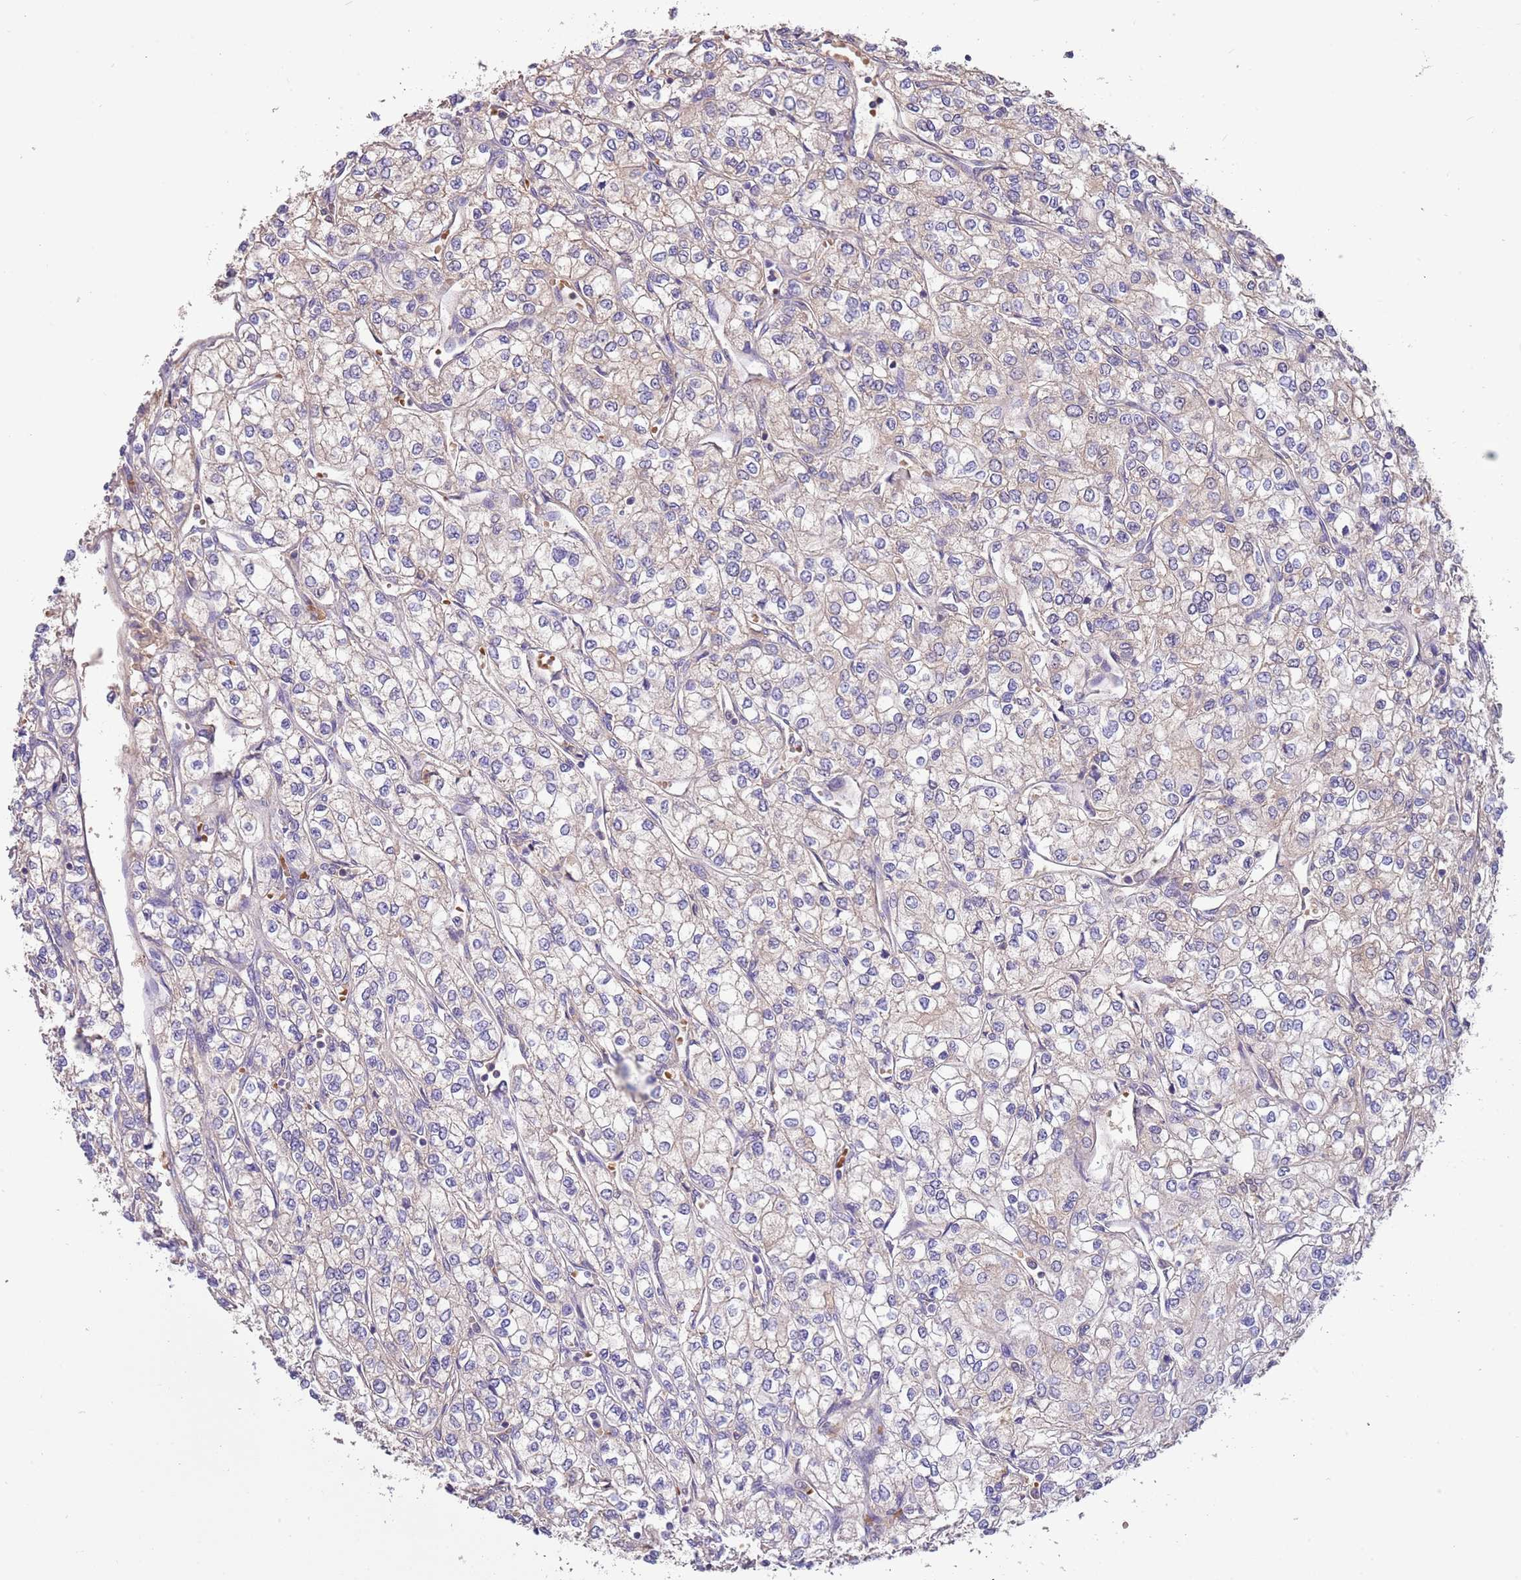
{"staining": {"intensity": "negative", "quantity": "none", "location": "none"}, "tissue": "renal cancer", "cell_type": "Tumor cells", "image_type": "cancer", "snomed": [{"axis": "morphology", "description": "Adenocarcinoma, NOS"}, {"axis": "topography", "description": "Kidney"}], "caption": "This is an IHC photomicrograph of renal adenocarcinoma. There is no expression in tumor cells.", "gene": "TRMO", "patient": {"sex": "male", "age": 80}}